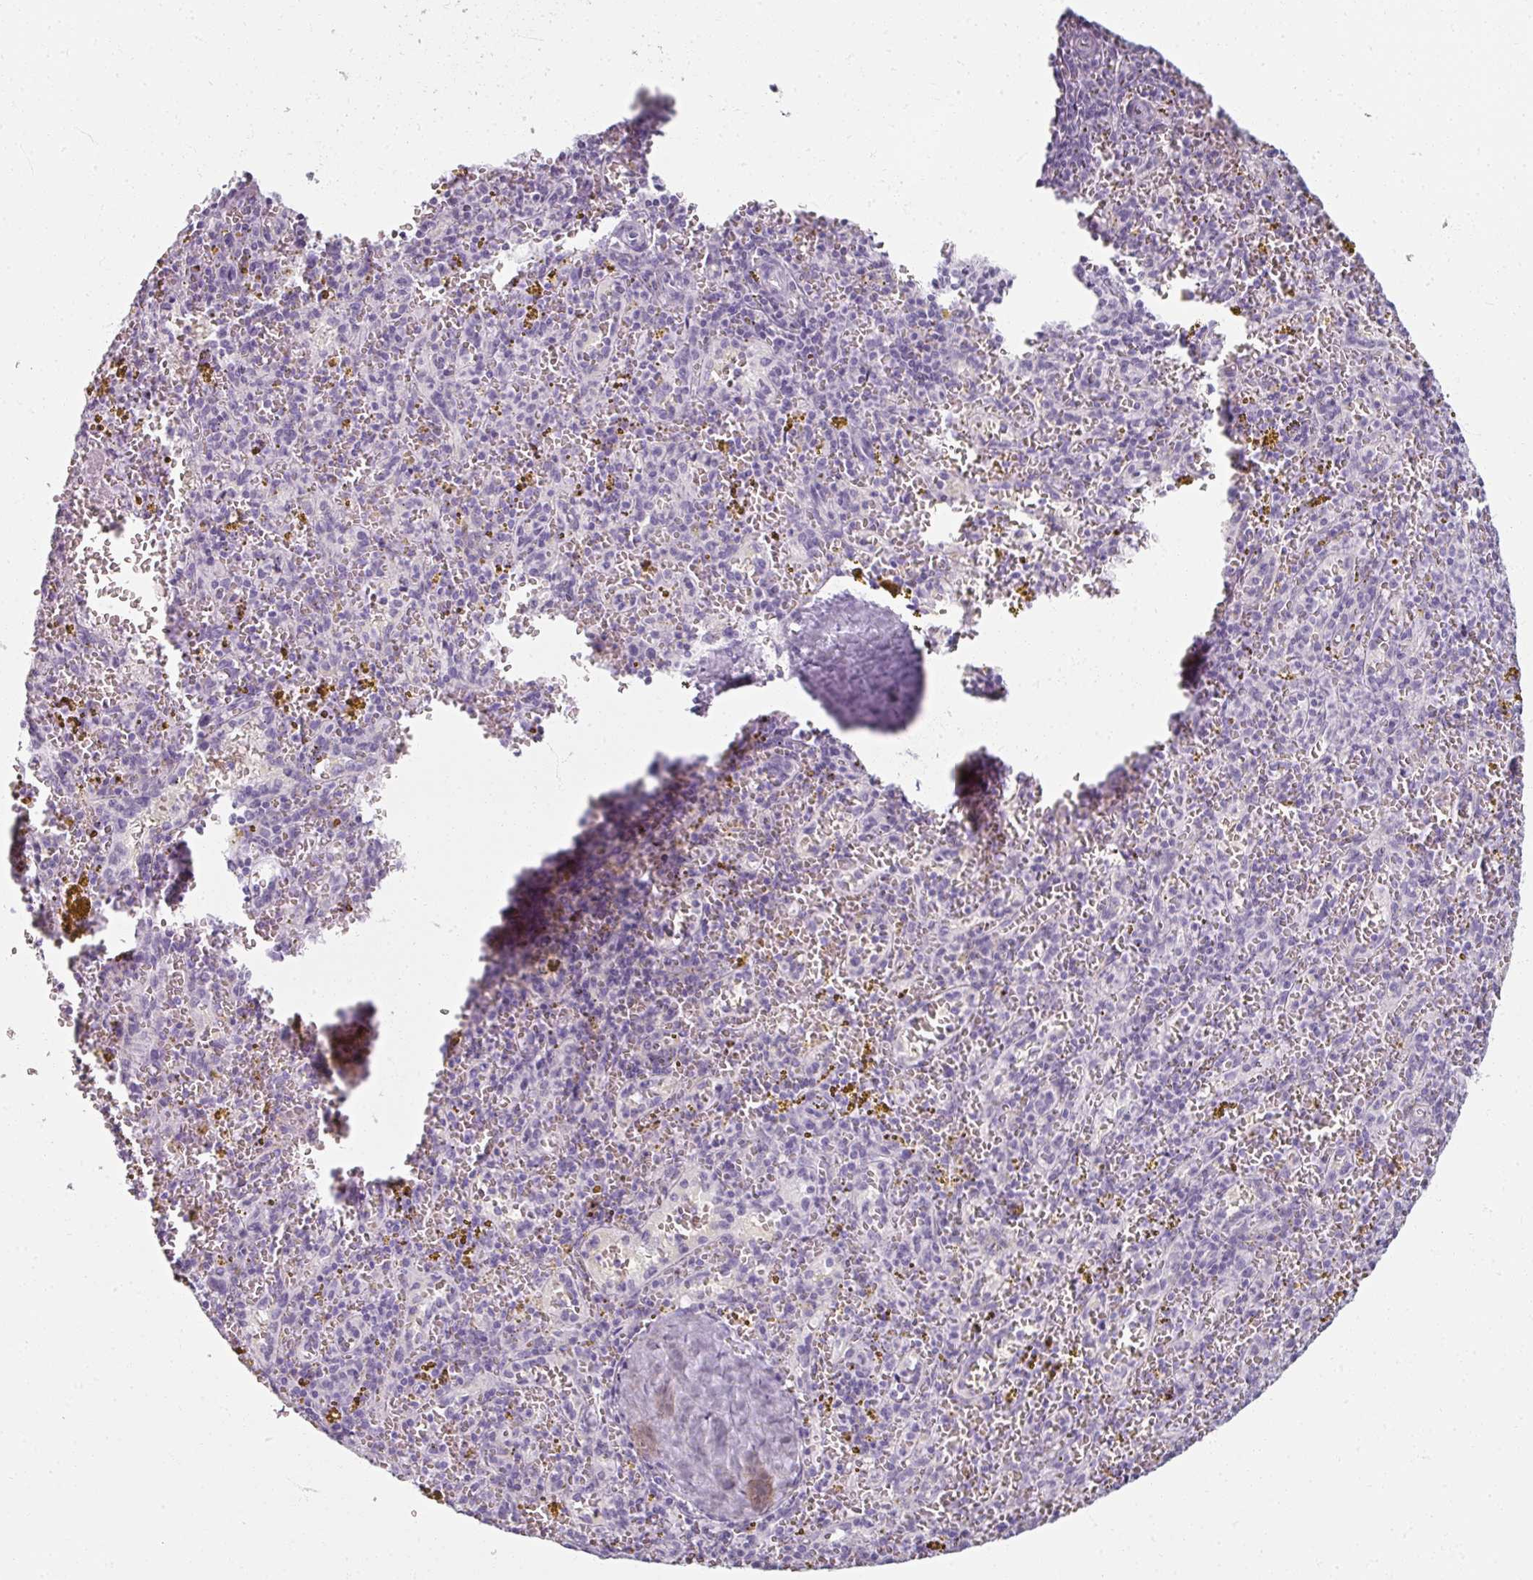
{"staining": {"intensity": "negative", "quantity": "none", "location": "none"}, "tissue": "spleen", "cell_type": "Cells in red pulp", "image_type": "normal", "snomed": [{"axis": "morphology", "description": "Normal tissue, NOS"}, {"axis": "topography", "description": "Spleen"}], "caption": "A high-resolution micrograph shows immunohistochemistry staining of benign spleen, which demonstrates no significant positivity in cells in red pulp.", "gene": "REG3A", "patient": {"sex": "male", "age": 57}}